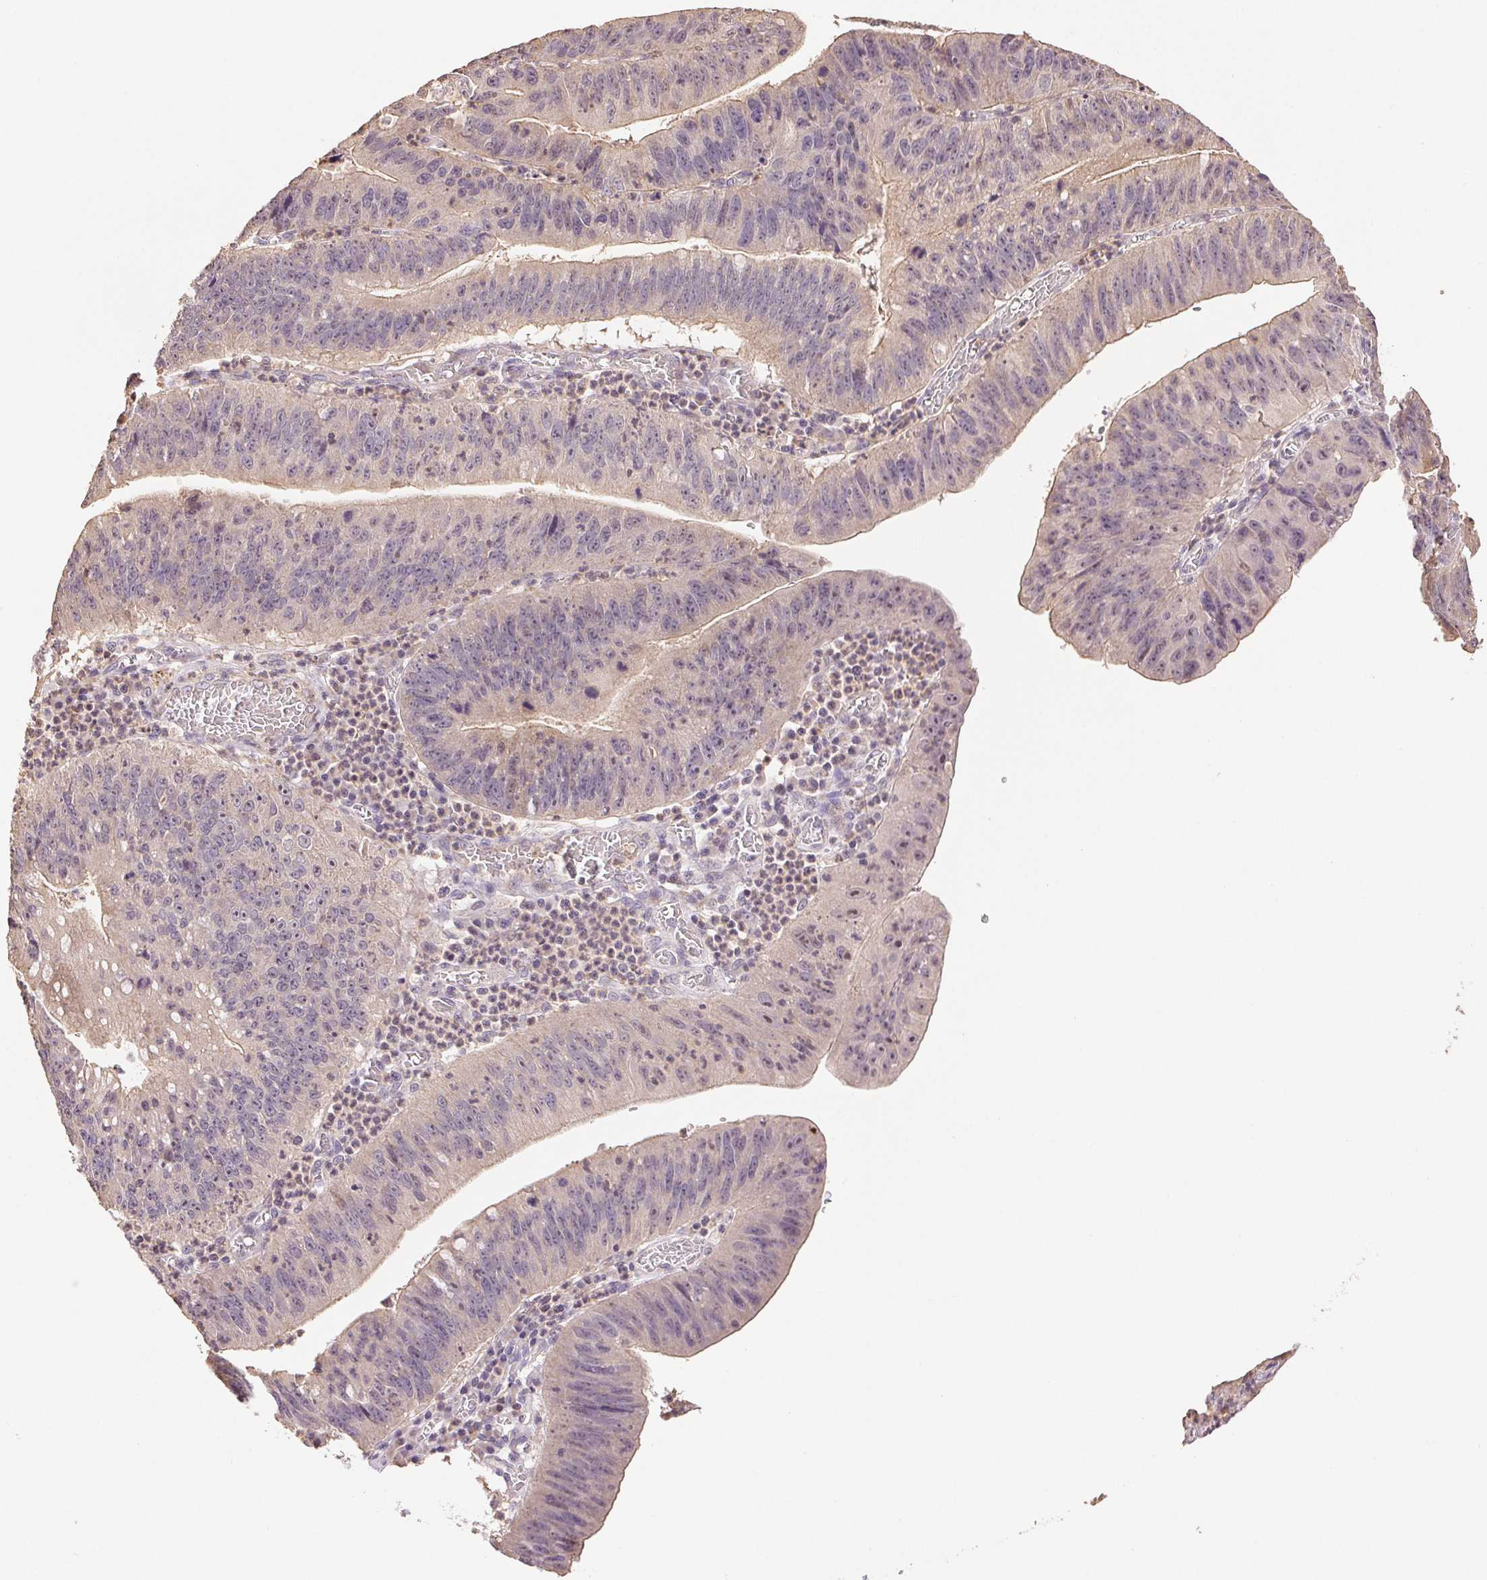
{"staining": {"intensity": "weak", "quantity": "<25%", "location": "nuclear"}, "tissue": "stomach cancer", "cell_type": "Tumor cells", "image_type": "cancer", "snomed": [{"axis": "morphology", "description": "Adenocarcinoma, NOS"}, {"axis": "topography", "description": "Stomach"}], "caption": "The IHC photomicrograph has no significant expression in tumor cells of stomach cancer (adenocarcinoma) tissue. (Brightfield microscopy of DAB IHC at high magnification).", "gene": "TMEM253", "patient": {"sex": "male", "age": 59}}